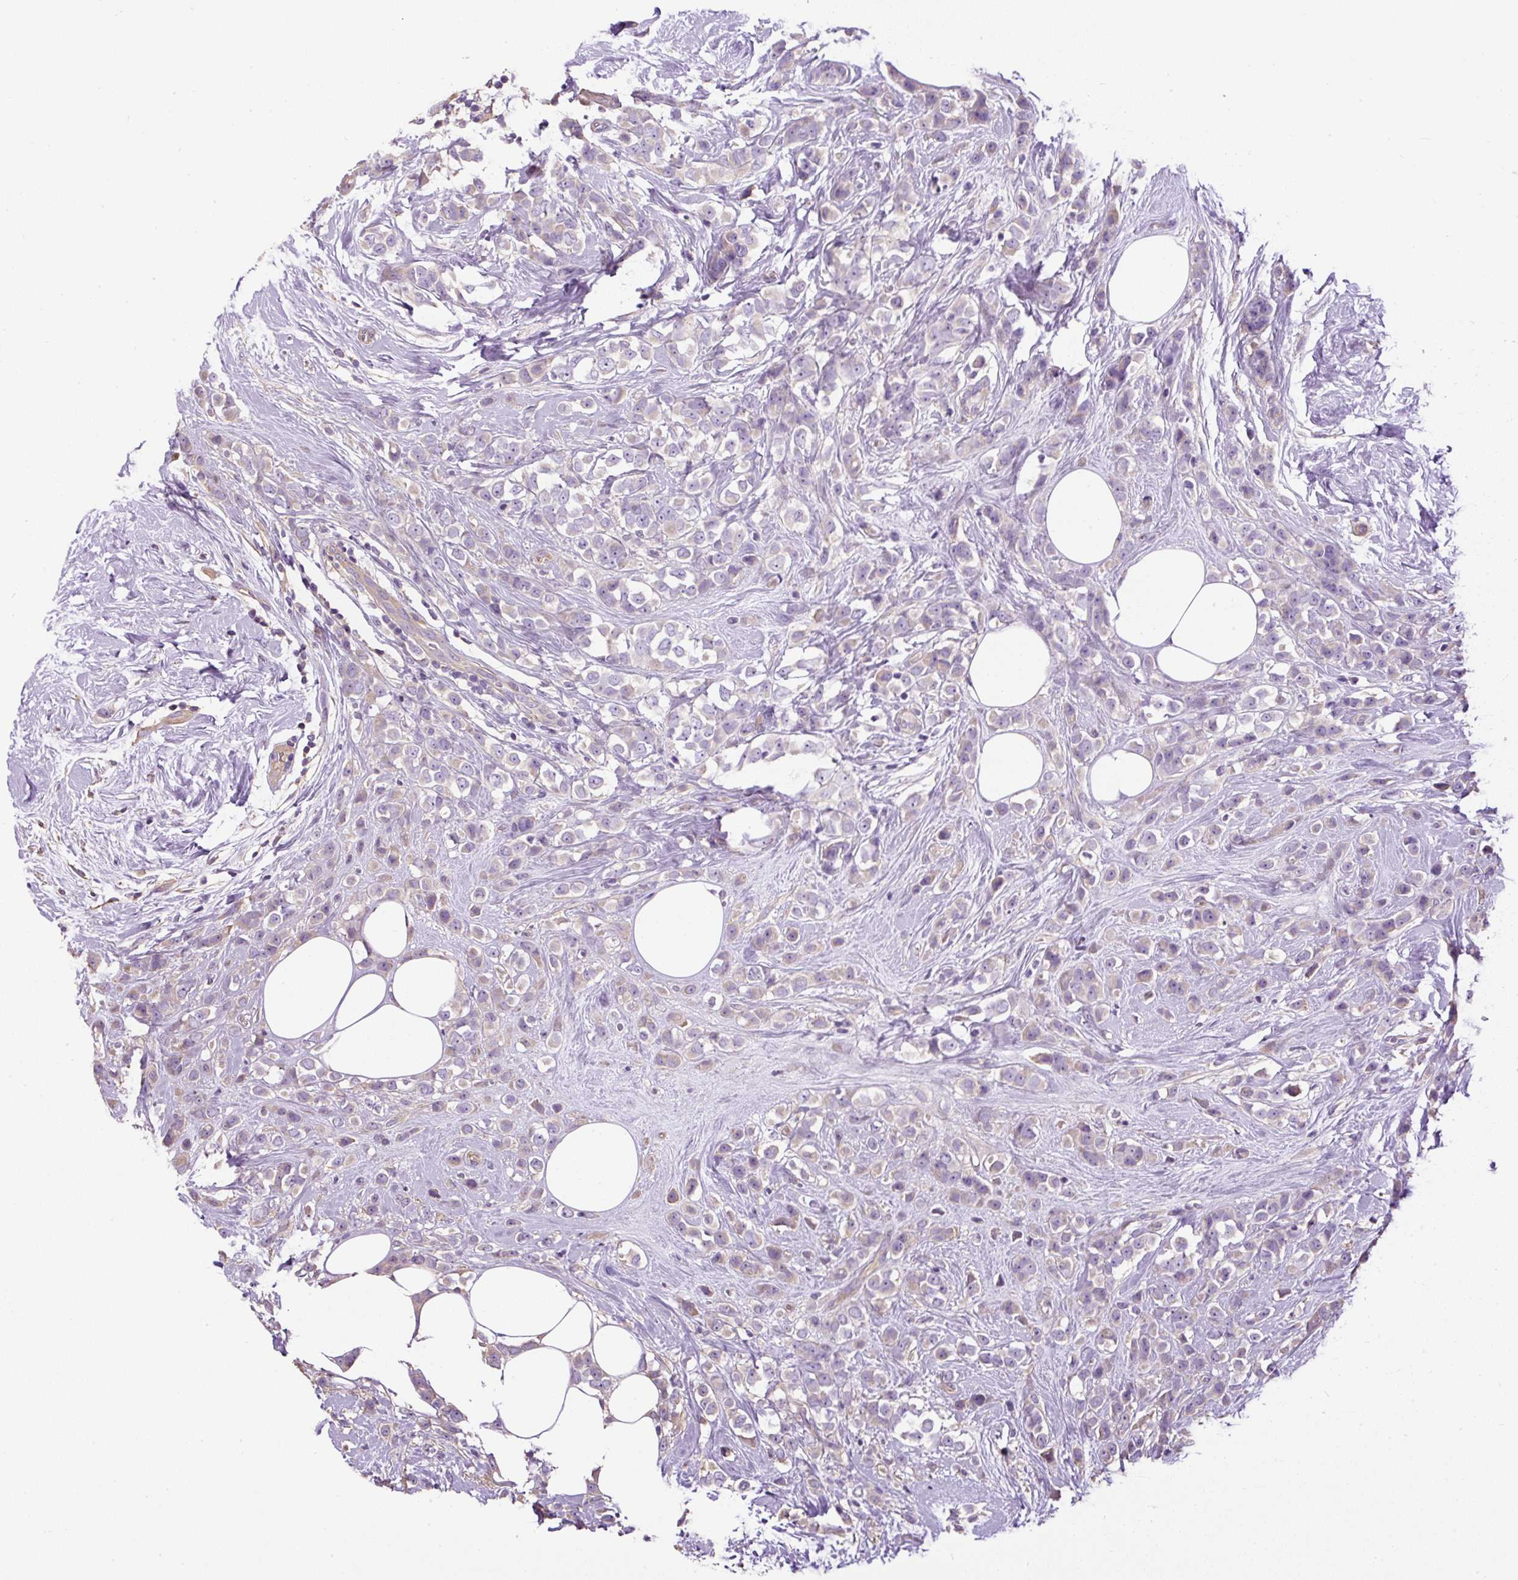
{"staining": {"intensity": "negative", "quantity": "none", "location": "none"}, "tissue": "breast cancer", "cell_type": "Tumor cells", "image_type": "cancer", "snomed": [{"axis": "morphology", "description": "Duct carcinoma"}, {"axis": "topography", "description": "Breast"}], "caption": "There is no significant staining in tumor cells of breast infiltrating ductal carcinoma.", "gene": "PDIA2", "patient": {"sex": "female", "age": 80}}